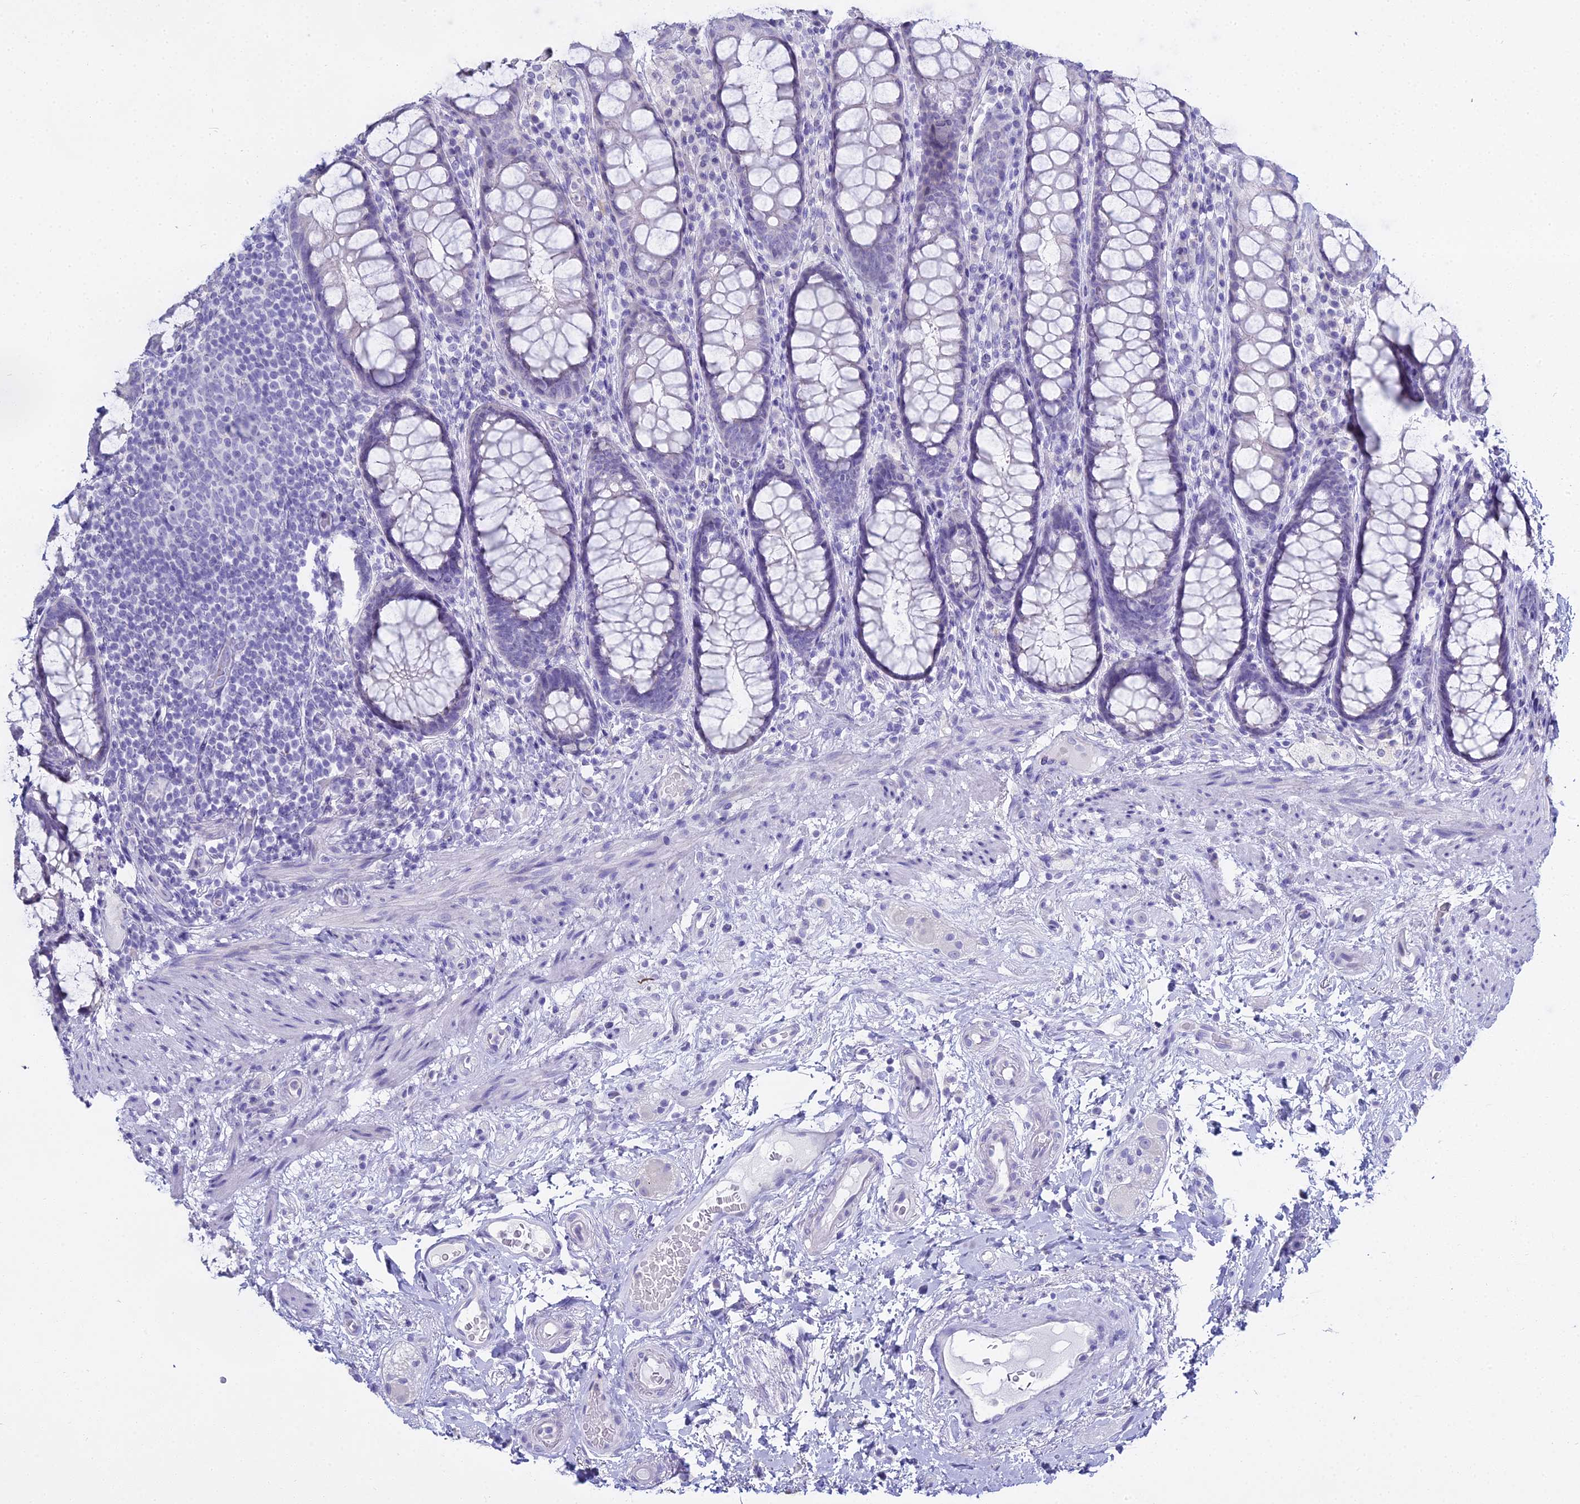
{"staining": {"intensity": "negative", "quantity": "none", "location": "none"}, "tissue": "rectum", "cell_type": "Glandular cells", "image_type": "normal", "snomed": [{"axis": "morphology", "description": "Normal tissue, NOS"}, {"axis": "topography", "description": "Rectum"}], "caption": "High power microscopy micrograph of an immunohistochemistry (IHC) micrograph of unremarkable rectum, revealing no significant positivity in glandular cells. The staining is performed using DAB (3,3'-diaminobenzidine) brown chromogen with nuclei counter-stained in using hematoxylin.", "gene": "S100A7", "patient": {"sex": "male", "age": 83}}